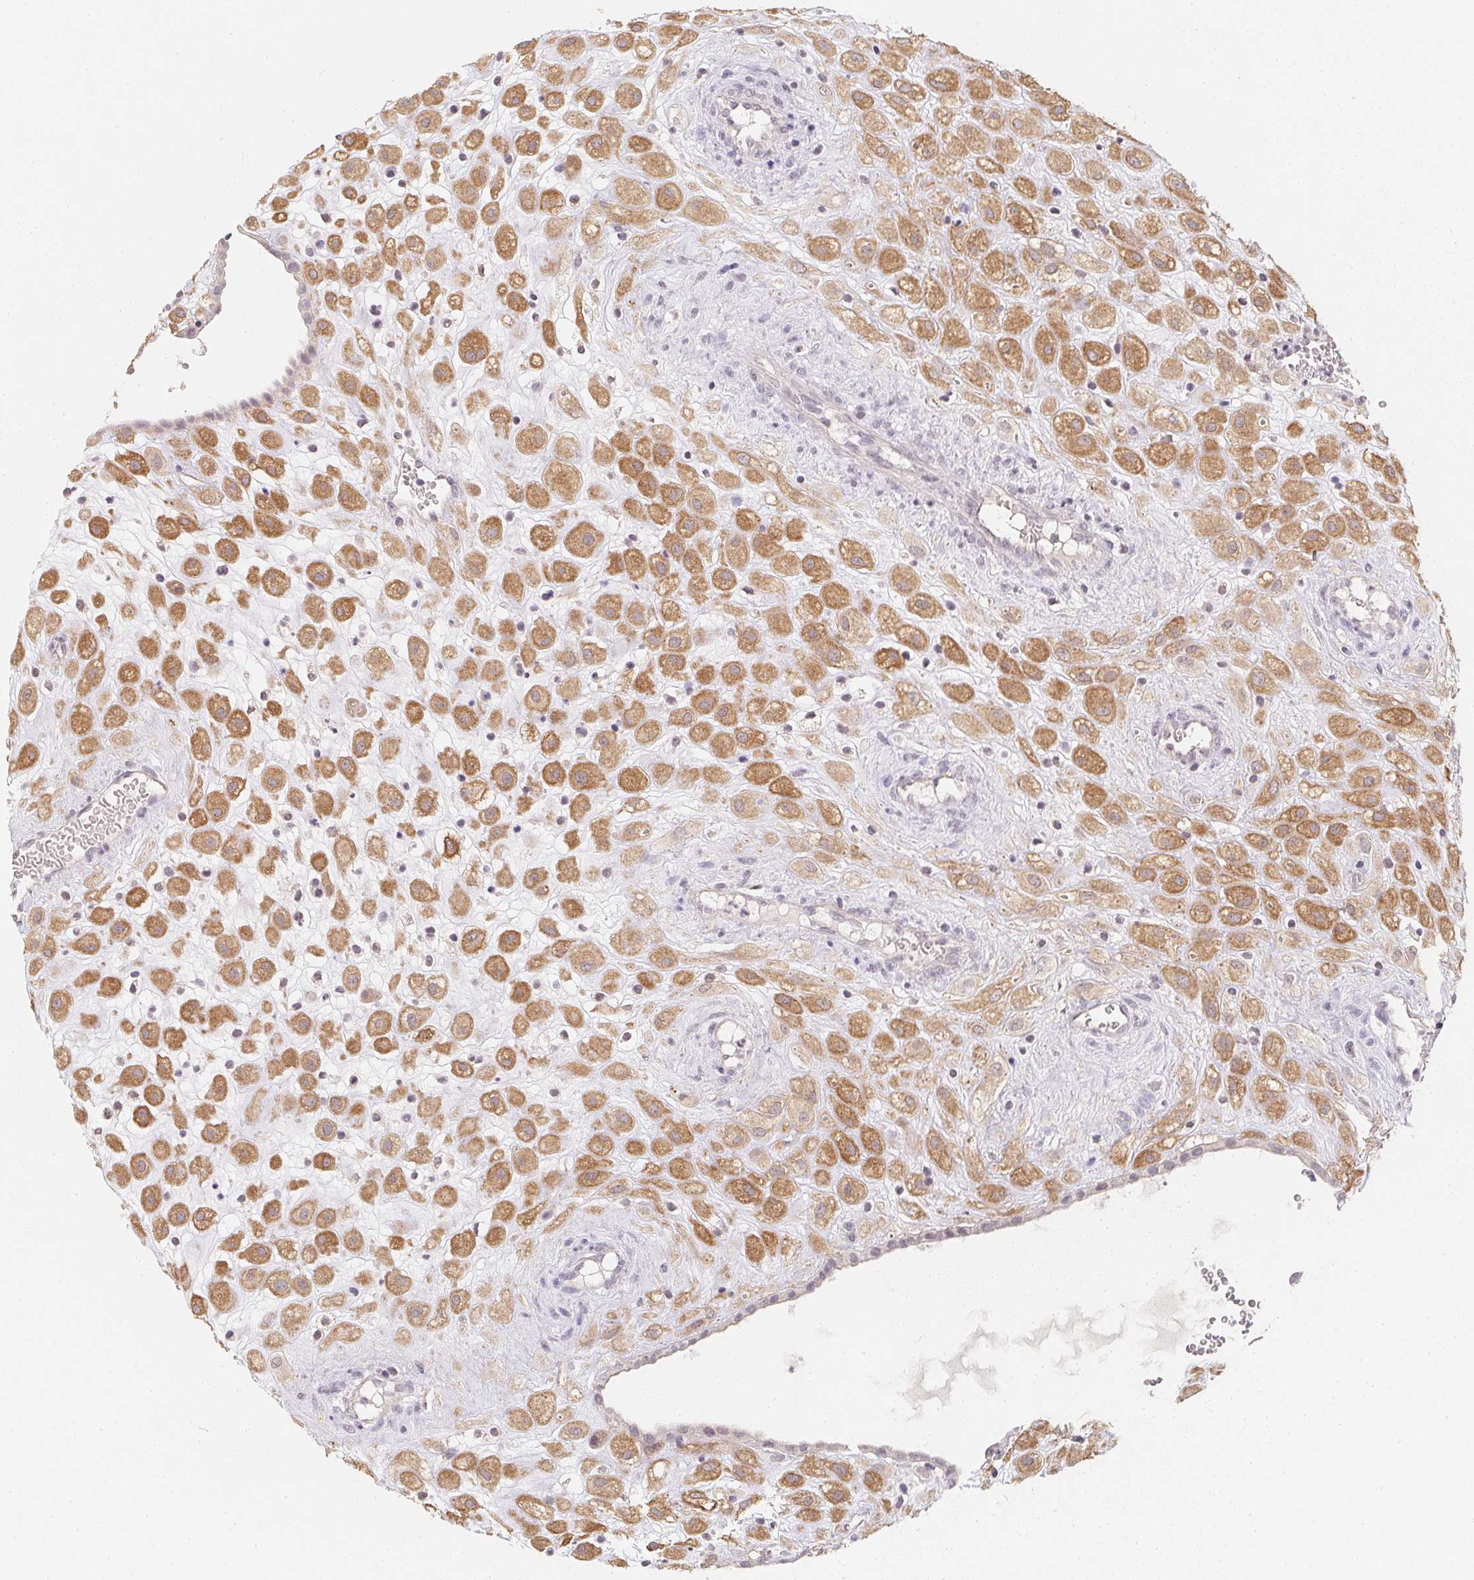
{"staining": {"intensity": "moderate", "quantity": ">75%", "location": "cytoplasmic/membranous"}, "tissue": "placenta", "cell_type": "Decidual cells", "image_type": "normal", "snomed": [{"axis": "morphology", "description": "Normal tissue, NOS"}, {"axis": "topography", "description": "Placenta"}], "caption": "Normal placenta reveals moderate cytoplasmic/membranous expression in about >75% of decidual cells Using DAB (brown) and hematoxylin (blue) stains, captured at high magnification using brightfield microscopy..", "gene": "SOAT1", "patient": {"sex": "female", "age": 24}}